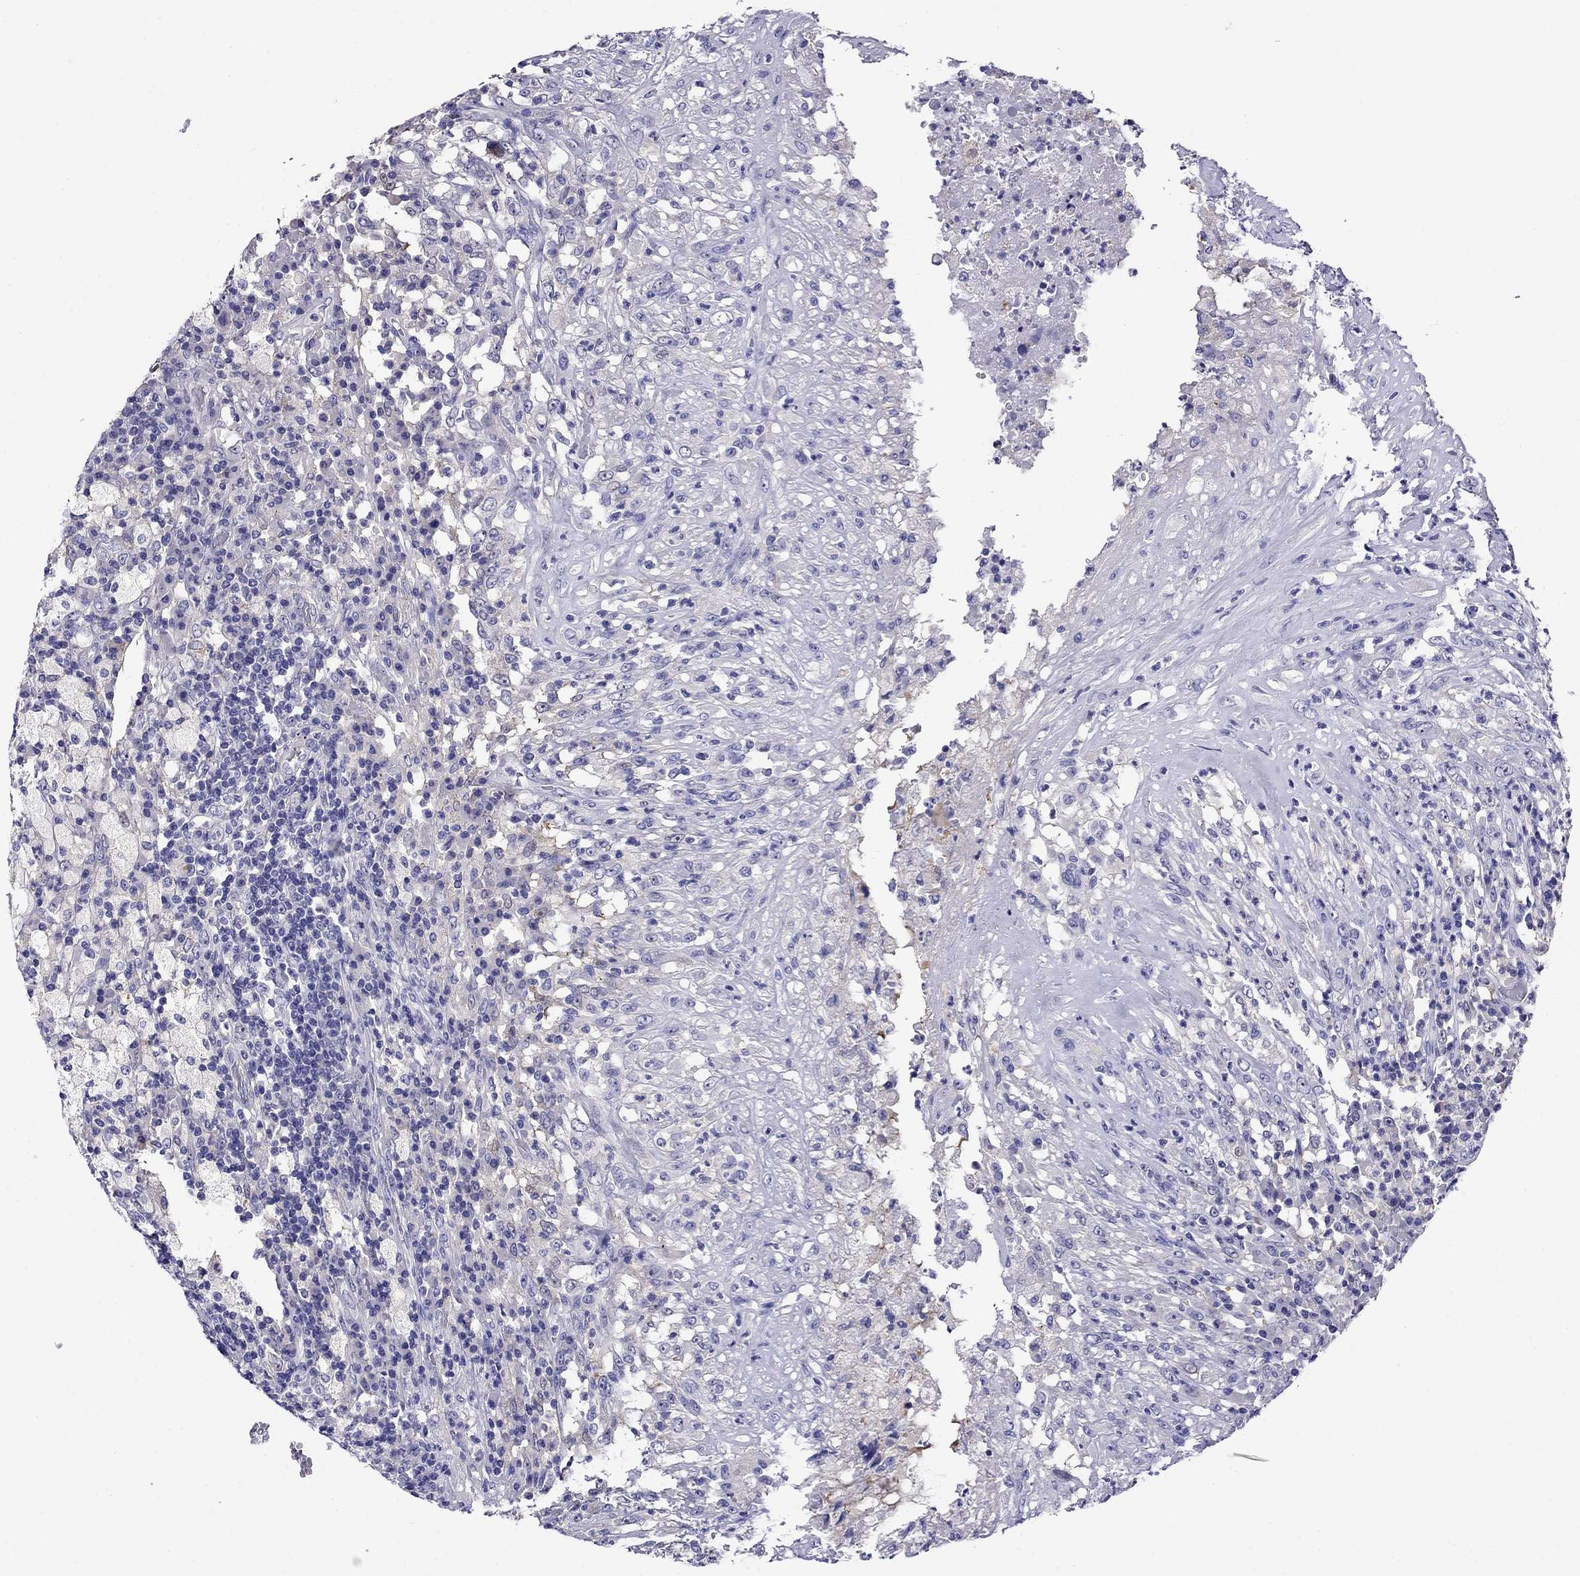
{"staining": {"intensity": "negative", "quantity": "none", "location": "none"}, "tissue": "testis cancer", "cell_type": "Tumor cells", "image_type": "cancer", "snomed": [{"axis": "morphology", "description": "Necrosis, NOS"}, {"axis": "morphology", "description": "Carcinoma, Embryonal, NOS"}, {"axis": "topography", "description": "Testis"}], "caption": "Tumor cells are negative for protein expression in human testis embryonal carcinoma.", "gene": "SCG2", "patient": {"sex": "male", "age": 19}}